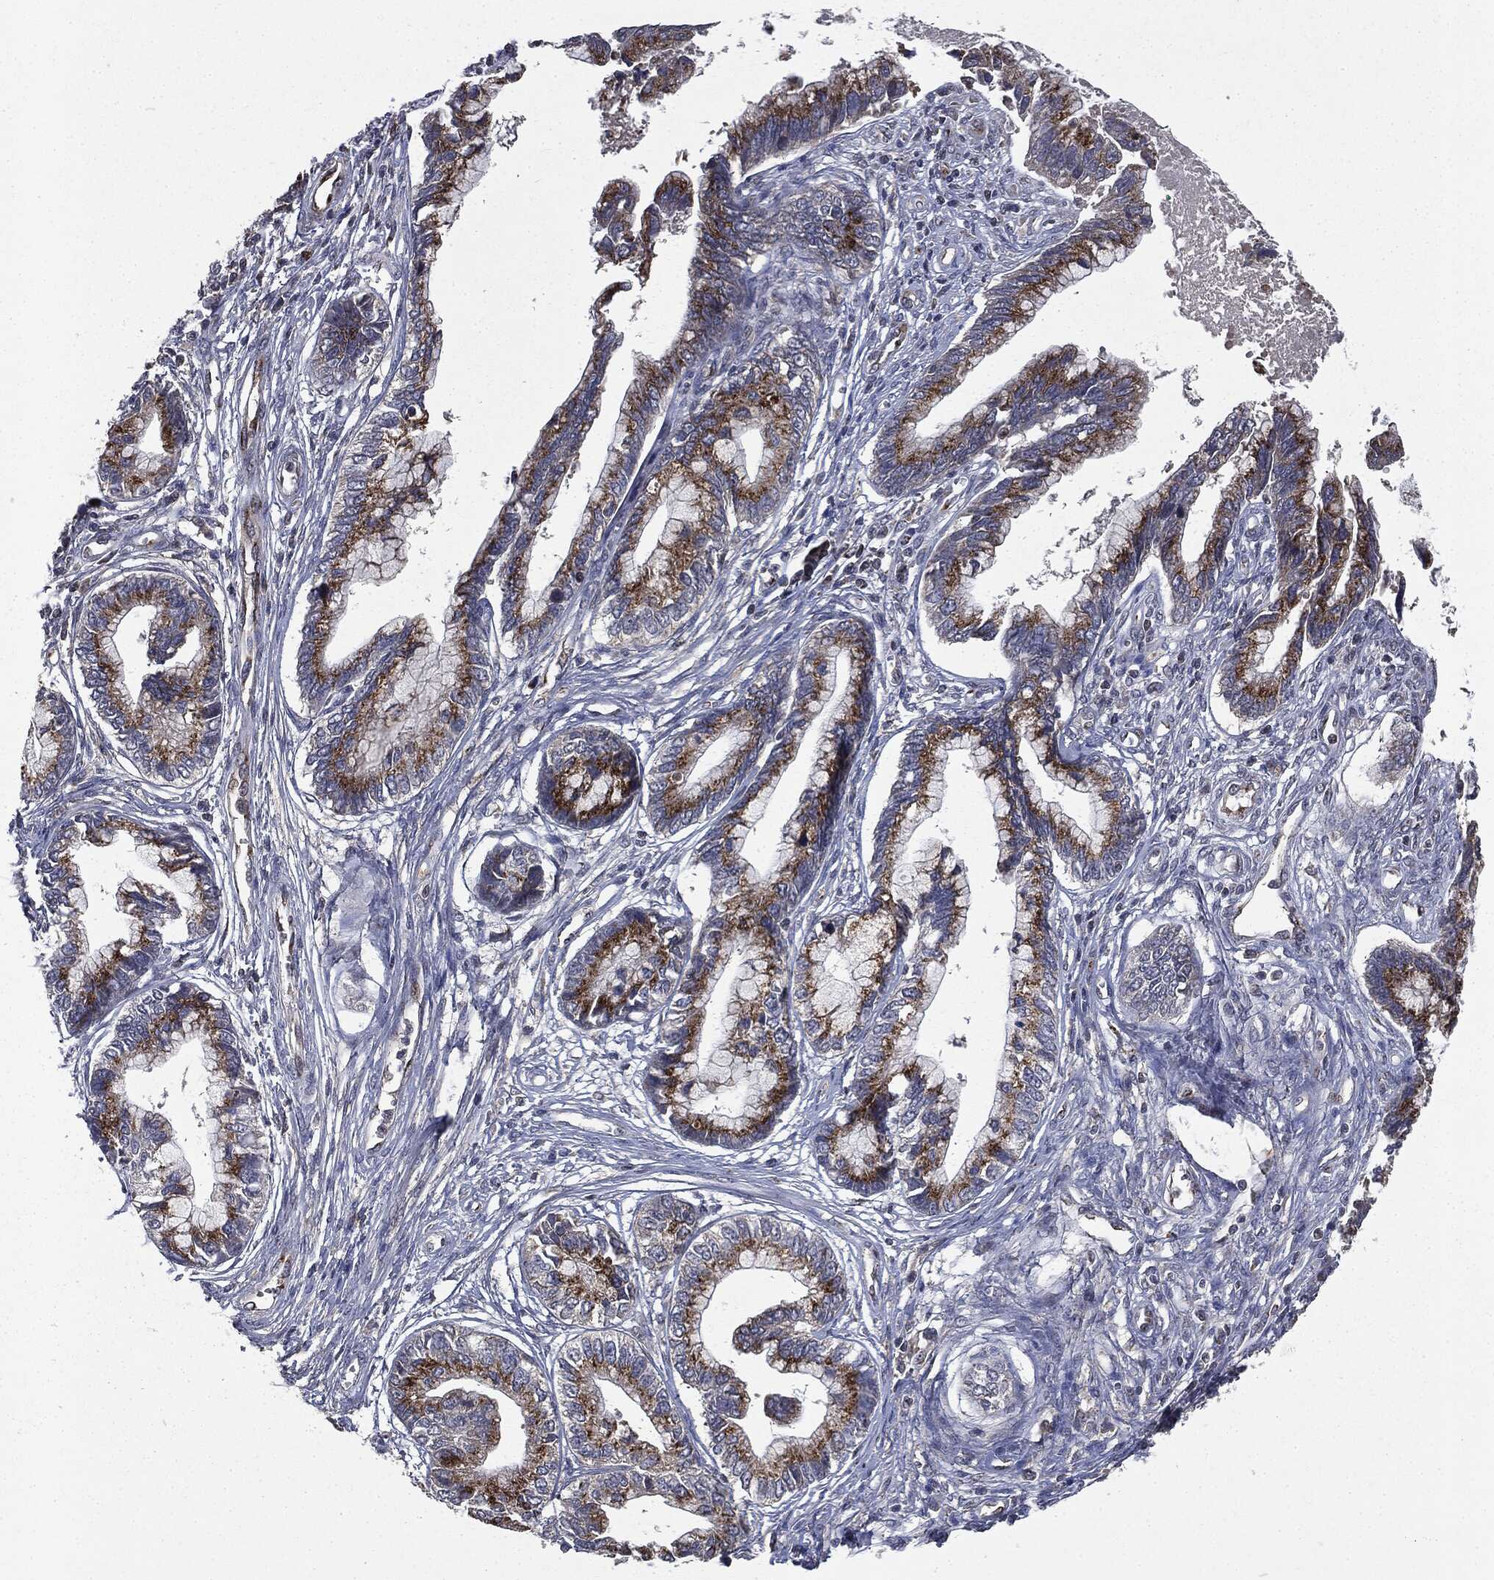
{"staining": {"intensity": "strong", "quantity": ">75%", "location": "cytoplasmic/membranous"}, "tissue": "cervical cancer", "cell_type": "Tumor cells", "image_type": "cancer", "snomed": [{"axis": "morphology", "description": "Adenocarcinoma, NOS"}, {"axis": "topography", "description": "Cervix"}], "caption": "IHC histopathology image of adenocarcinoma (cervical) stained for a protein (brown), which demonstrates high levels of strong cytoplasmic/membranous staining in approximately >75% of tumor cells.", "gene": "PLPPR2", "patient": {"sex": "female", "age": 44}}